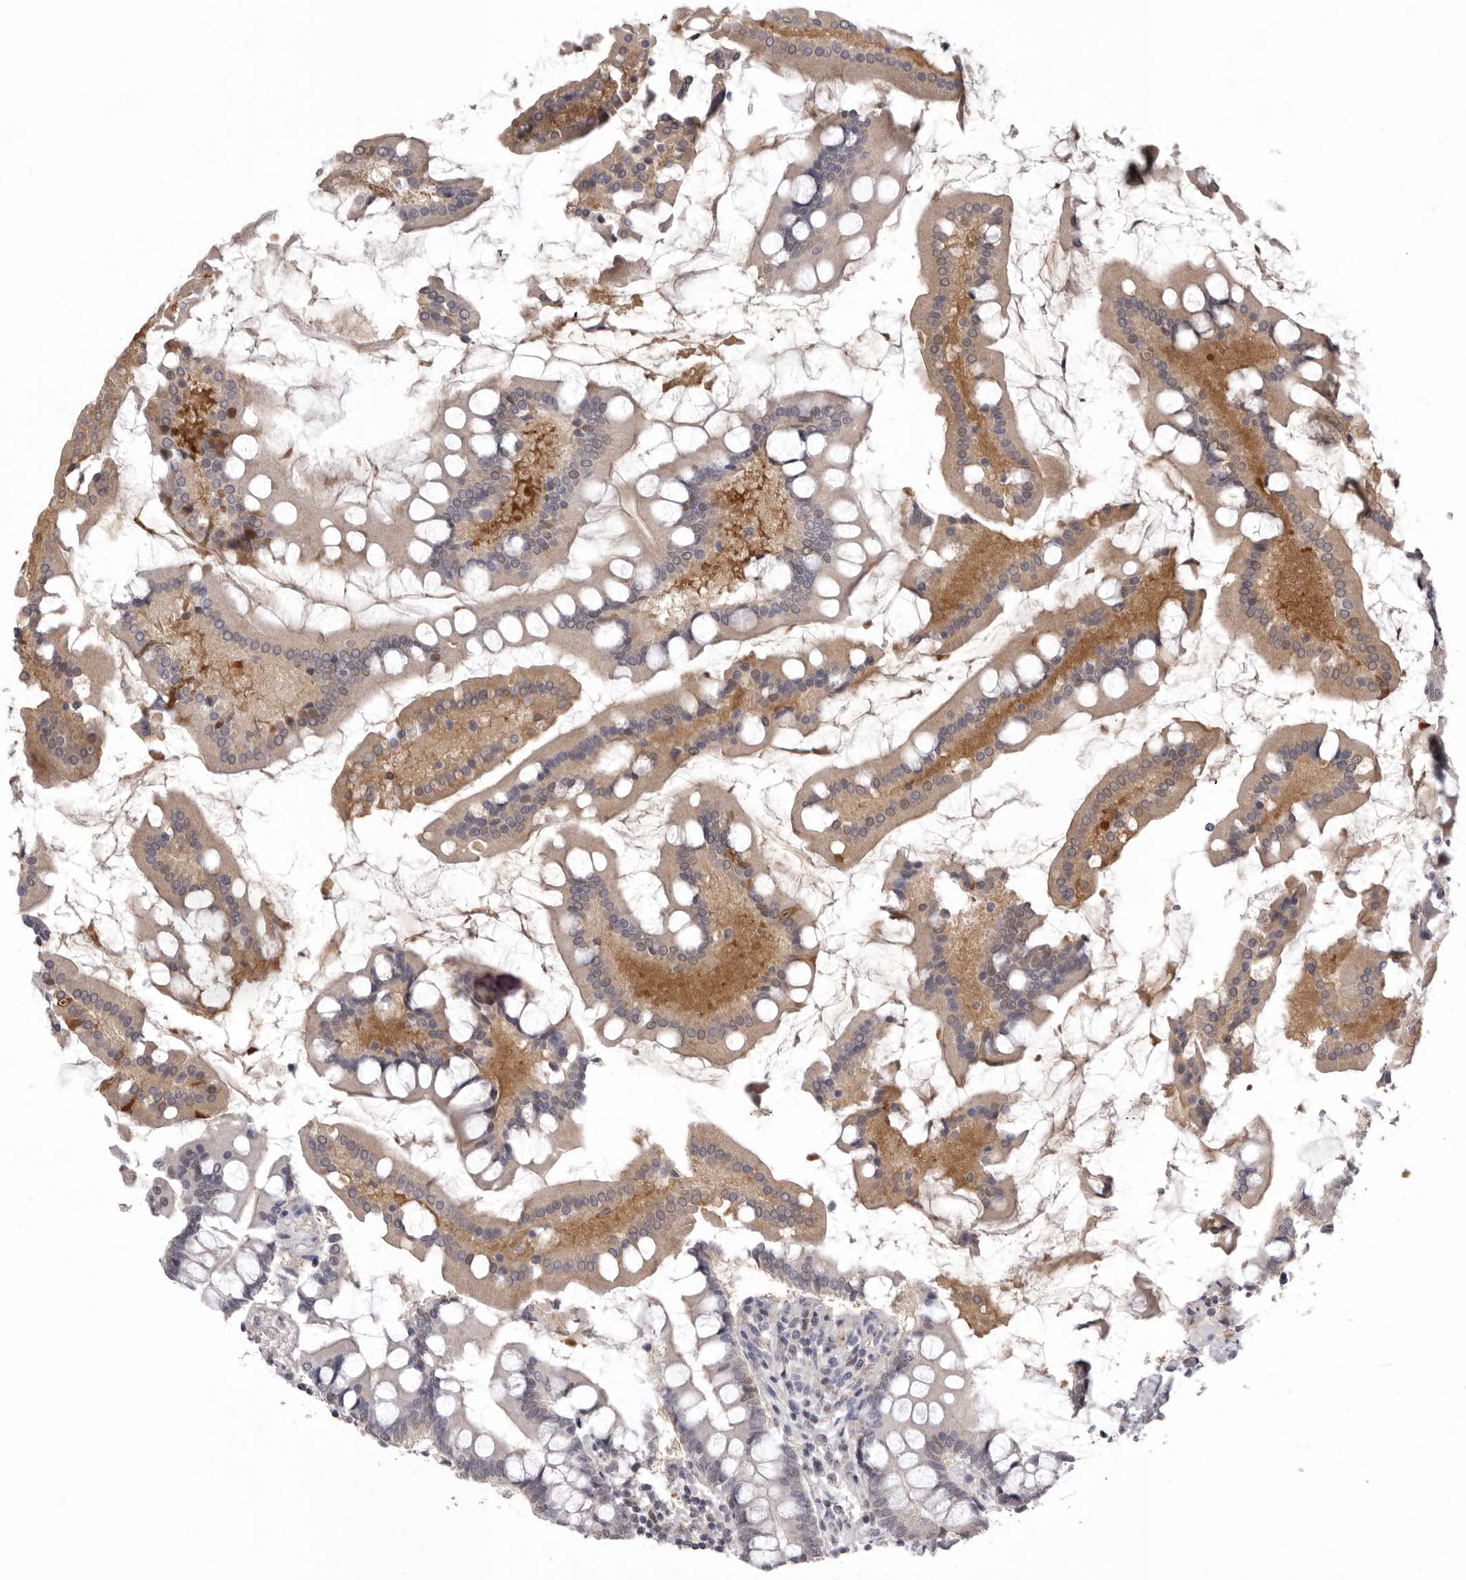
{"staining": {"intensity": "weak", "quantity": "25%-75%", "location": "cytoplasmic/membranous"}, "tissue": "small intestine", "cell_type": "Glandular cells", "image_type": "normal", "snomed": [{"axis": "morphology", "description": "Normal tissue, NOS"}, {"axis": "topography", "description": "Small intestine"}], "caption": "Human small intestine stained for a protein (brown) shows weak cytoplasmic/membranous positive positivity in about 25%-75% of glandular cells.", "gene": "MDH1", "patient": {"sex": "male", "age": 41}}